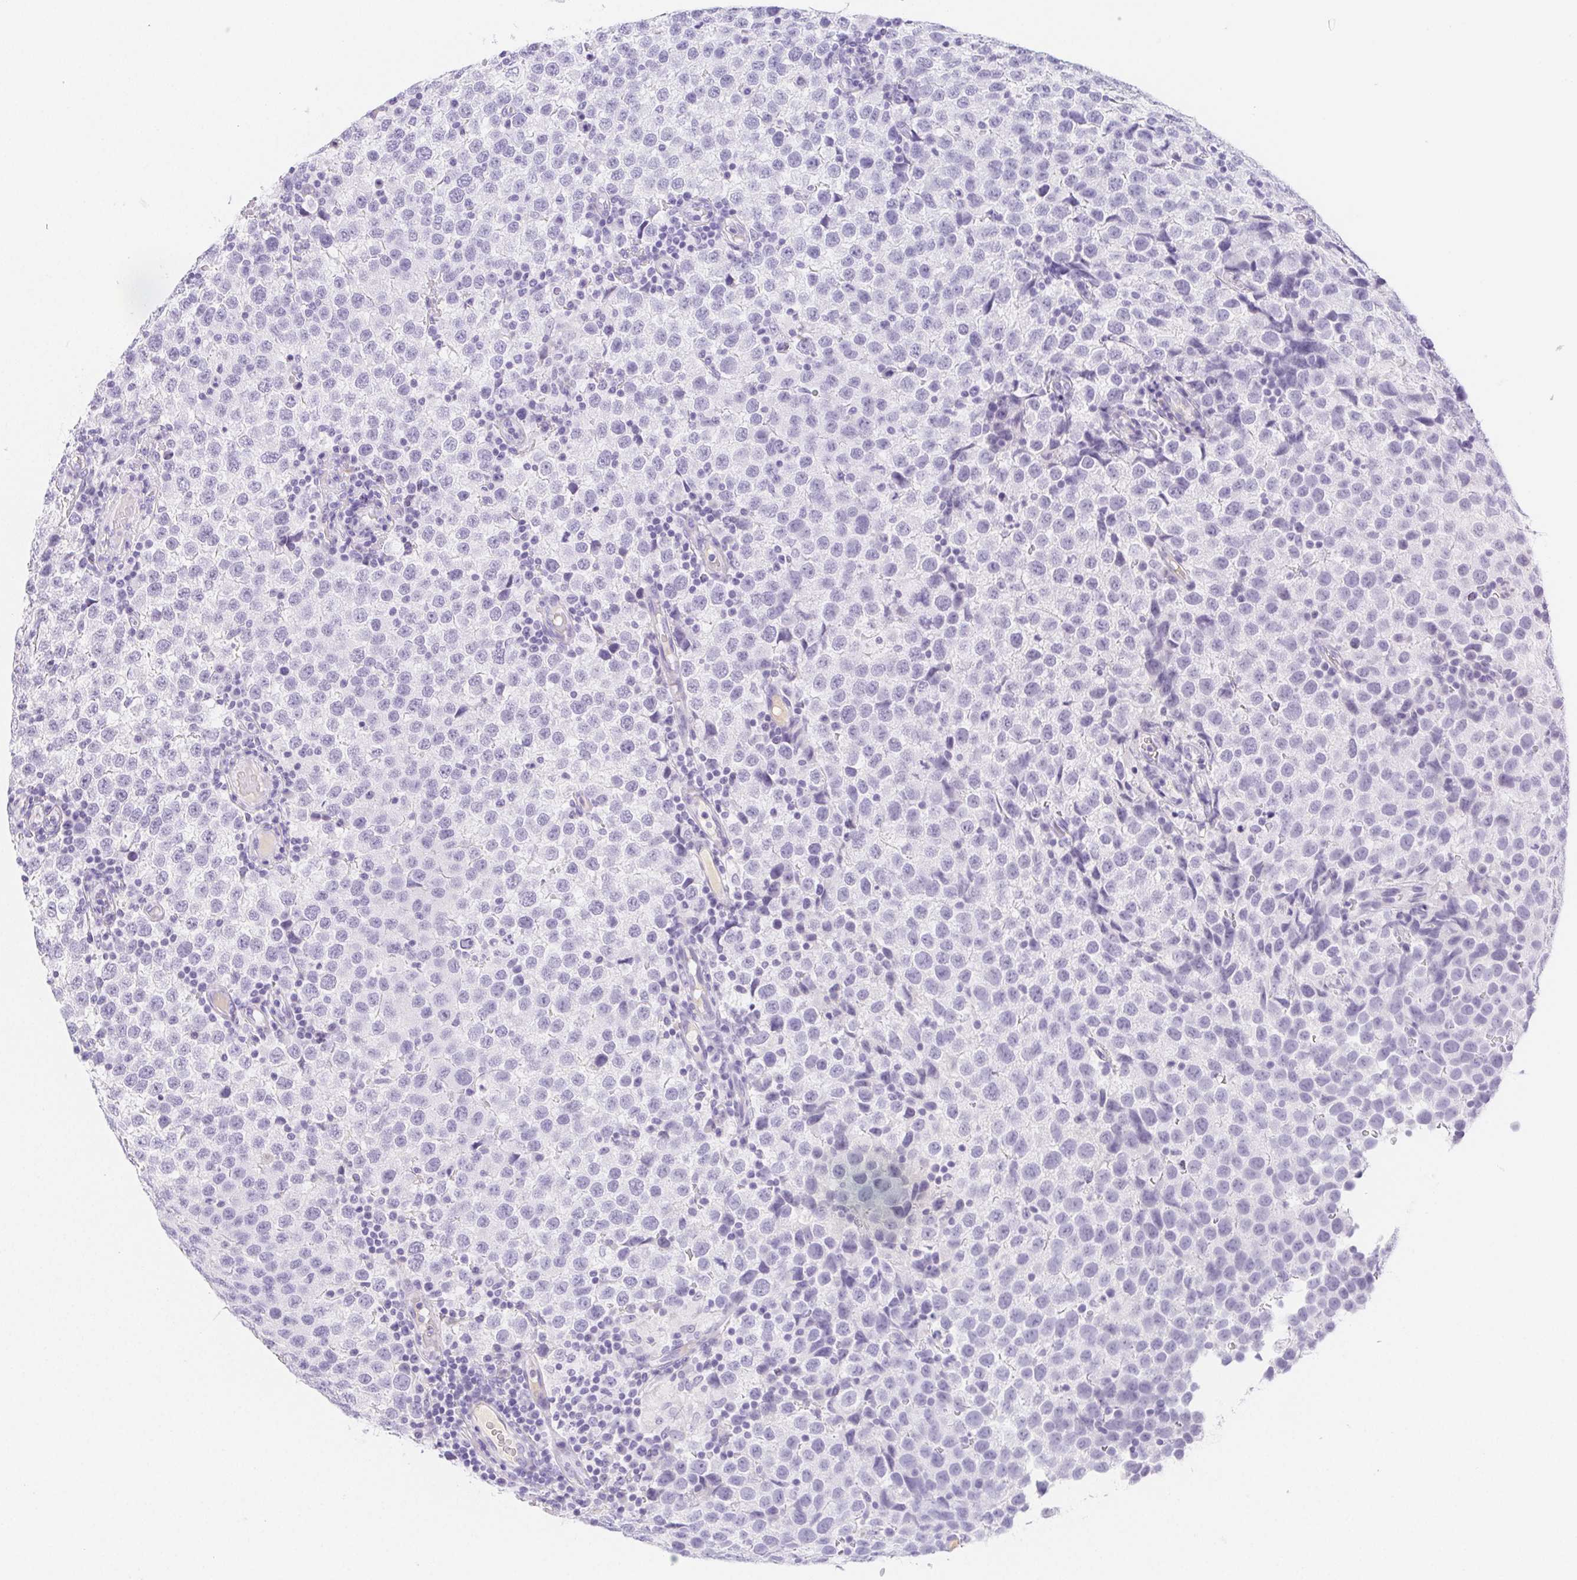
{"staining": {"intensity": "negative", "quantity": "none", "location": "none"}, "tissue": "testis cancer", "cell_type": "Tumor cells", "image_type": "cancer", "snomed": [{"axis": "morphology", "description": "Seminoma, NOS"}, {"axis": "topography", "description": "Testis"}], "caption": "Human testis cancer stained for a protein using immunohistochemistry (IHC) exhibits no positivity in tumor cells.", "gene": "ITIH2", "patient": {"sex": "male", "age": 34}}